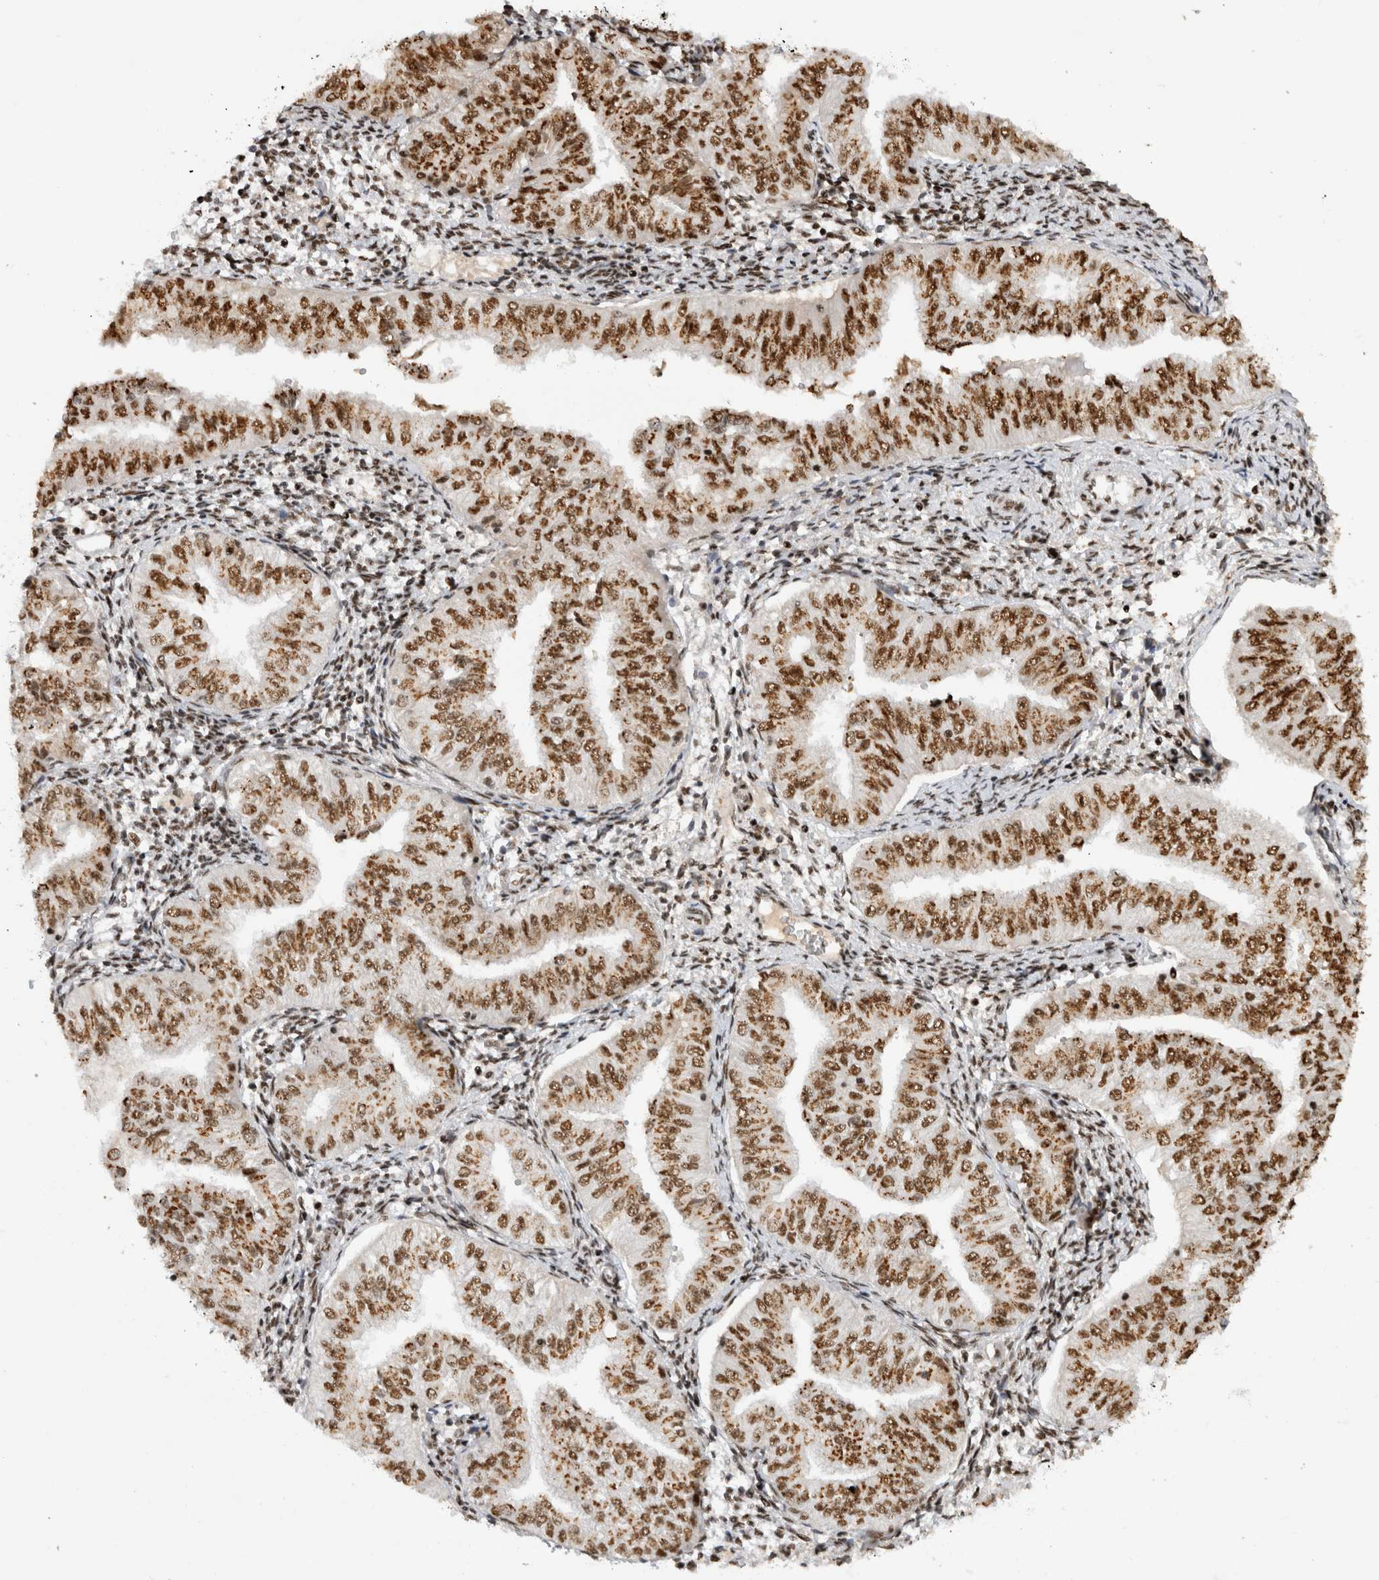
{"staining": {"intensity": "moderate", "quantity": ">75%", "location": "cytoplasmic/membranous,nuclear"}, "tissue": "endometrial cancer", "cell_type": "Tumor cells", "image_type": "cancer", "snomed": [{"axis": "morphology", "description": "Normal tissue, NOS"}, {"axis": "morphology", "description": "Adenocarcinoma, NOS"}, {"axis": "topography", "description": "Endometrium"}], "caption": "Endometrial cancer stained with a protein marker exhibits moderate staining in tumor cells.", "gene": "EYA2", "patient": {"sex": "female", "age": 53}}